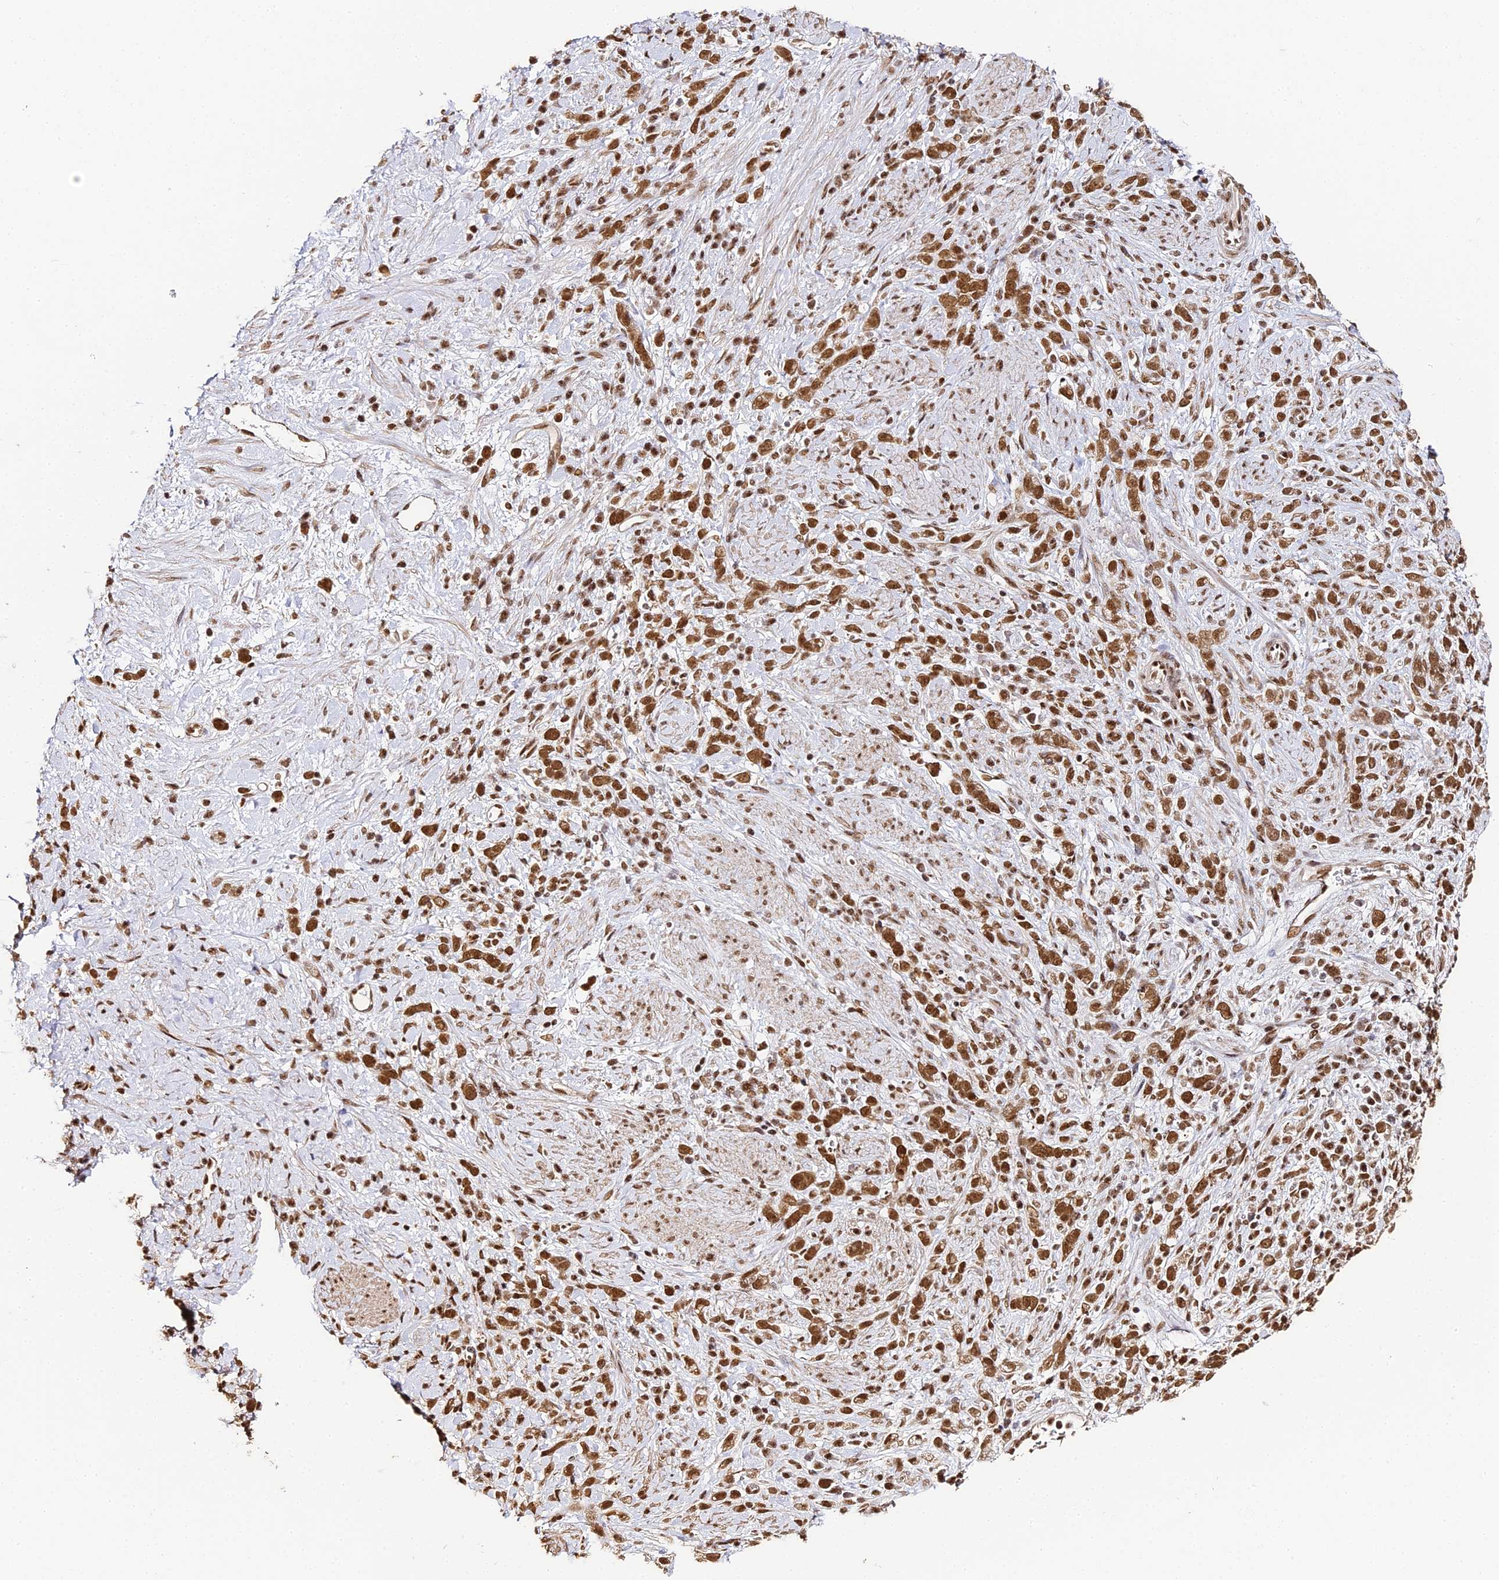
{"staining": {"intensity": "strong", "quantity": ">75%", "location": "cytoplasmic/membranous,nuclear"}, "tissue": "stomach cancer", "cell_type": "Tumor cells", "image_type": "cancer", "snomed": [{"axis": "morphology", "description": "Adenocarcinoma, NOS"}, {"axis": "topography", "description": "Stomach"}], "caption": "Stomach cancer was stained to show a protein in brown. There is high levels of strong cytoplasmic/membranous and nuclear positivity in about >75% of tumor cells.", "gene": "HNRNPA1", "patient": {"sex": "female", "age": 60}}